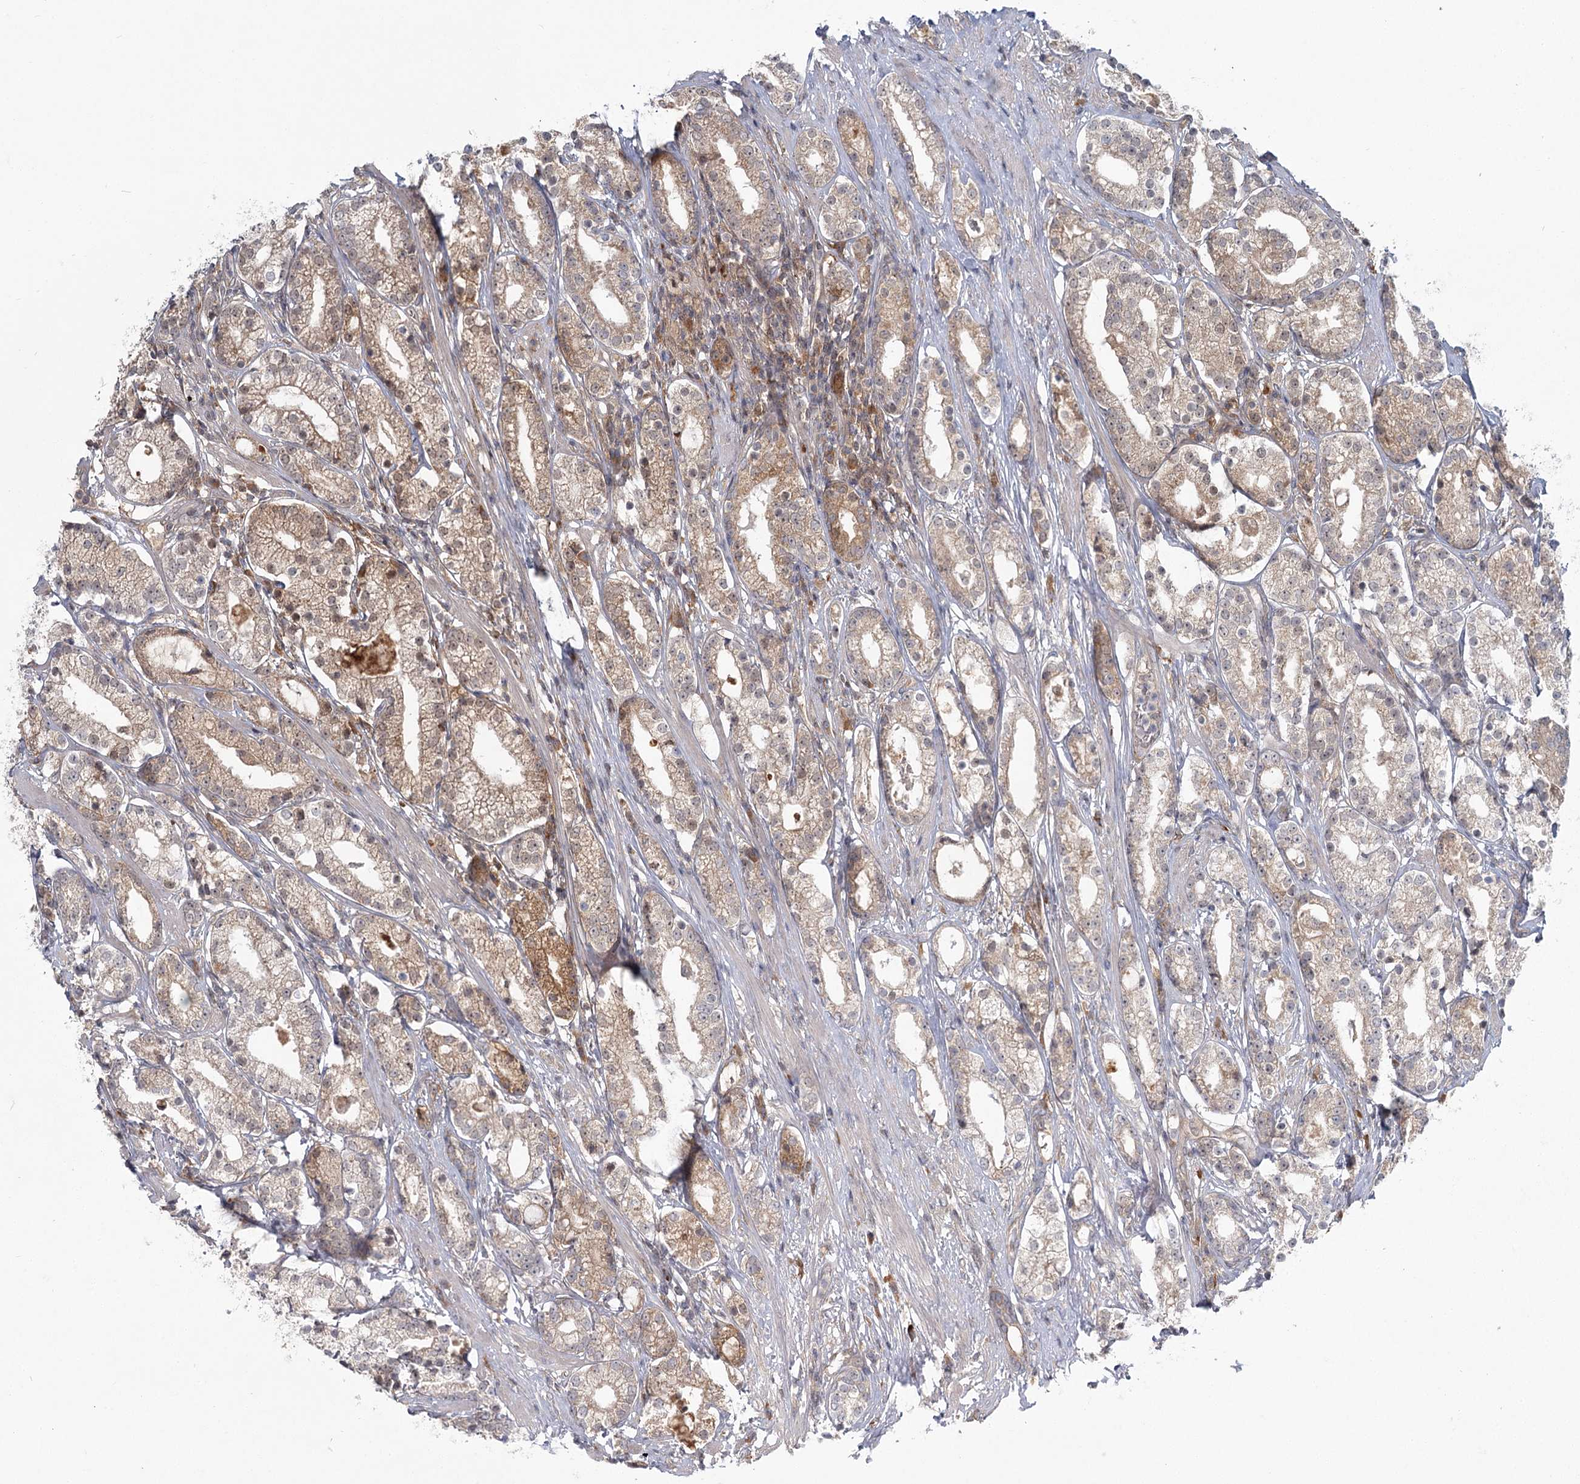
{"staining": {"intensity": "moderate", "quantity": "25%-75%", "location": "cytoplasmic/membranous"}, "tissue": "prostate cancer", "cell_type": "Tumor cells", "image_type": "cancer", "snomed": [{"axis": "morphology", "description": "Adenocarcinoma, High grade"}, {"axis": "topography", "description": "Prostate"}], "caption": "A brown stain shows moderate cytoplasmic/membranous staining of a protein in human prostate cancer (adenocarcinoma (high-grade)) tumor cells.", "gene": "THNSL1", "patient": {"sex": "male", "age": 69}}